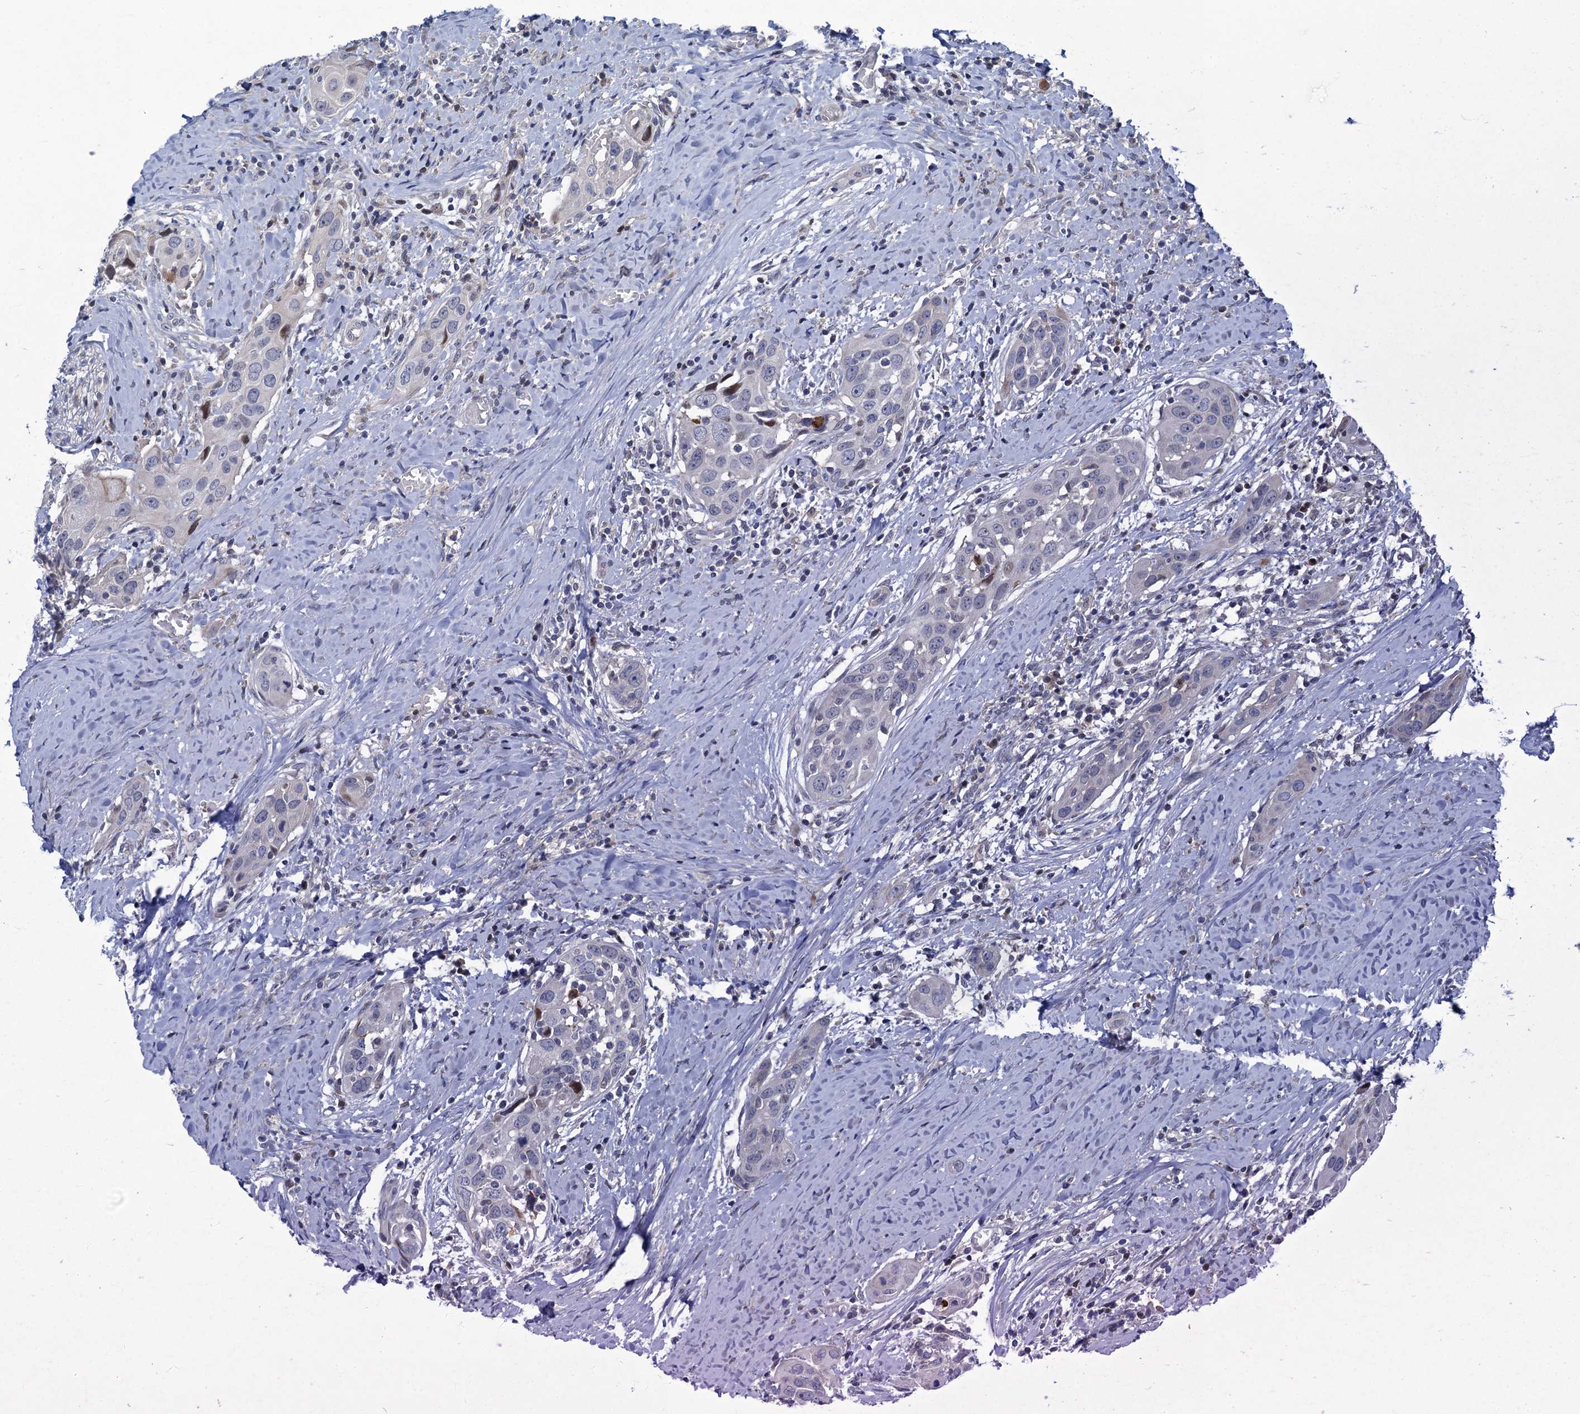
{"staining": {"intensity": "negative", "quantity": "none", "location": "none"}, "tissue": "head and neck cancer", "cell_type": "Tumor cells", "image_type": "cancer", "snomed": [{"axis": "morphology", "description": "Squamous cell carcinoma, NOS"}, {"axis": "topography", "description": "Oral tissue"}, {"axis": "topography", "description": "Head-Neck"}], "caption": "Immunohistochemical staining of head and neck cancer (squamous cell carcinoma) shows no significant expression in tumor cells.", "gene": "QPCTL", "patient": {"sex": "female", "age": 50}}